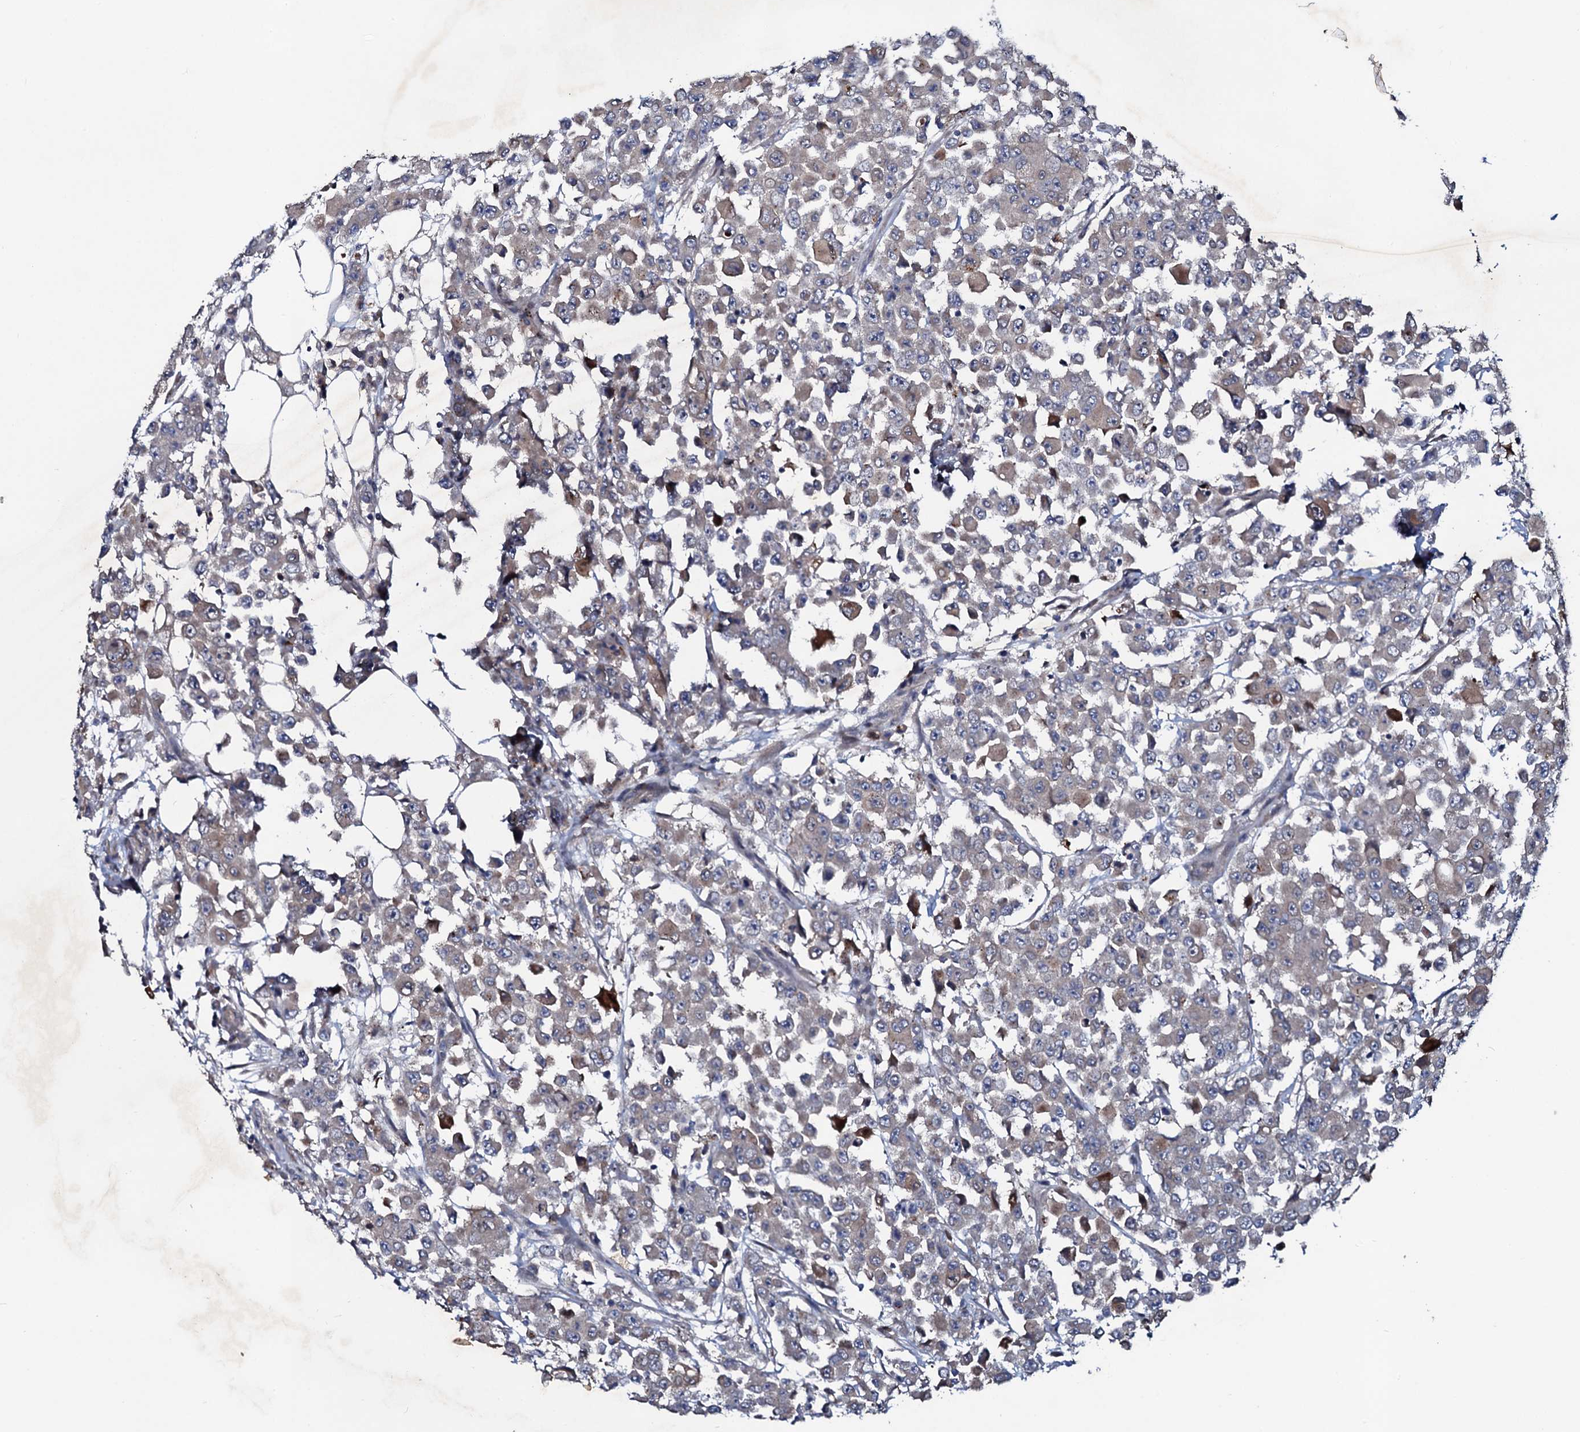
{"staining": {"intensity": "weak", "quantity": "<25%", "location": "cytoplasmic/membranous"}, "tissue": "colorectal cancer", "cell_type": "Tumor cells", "image_type": "cancer", "snomed": [{"axis": "morphology", "description": "Adenocarcinoma, NOS"}, {"axis": "topography", "description": "Colon"}], "caption": "High magnification brightfield microscopy of adenocarcinoma (colorectal) stained with DAB (3,3'-diaminobenzidine) (brown) and counterstained with hematoxylin (blue): tumor cells show no significant positivity. The staining was performed using DAB (3,3'-diaminobenzidine) to visualize the protein expression in brown, while the nuclei were stained in blue with hematoxylin (Magnification: 20x).", "gene": "COG6", "patient": {"sex": "male", "age": 51}}